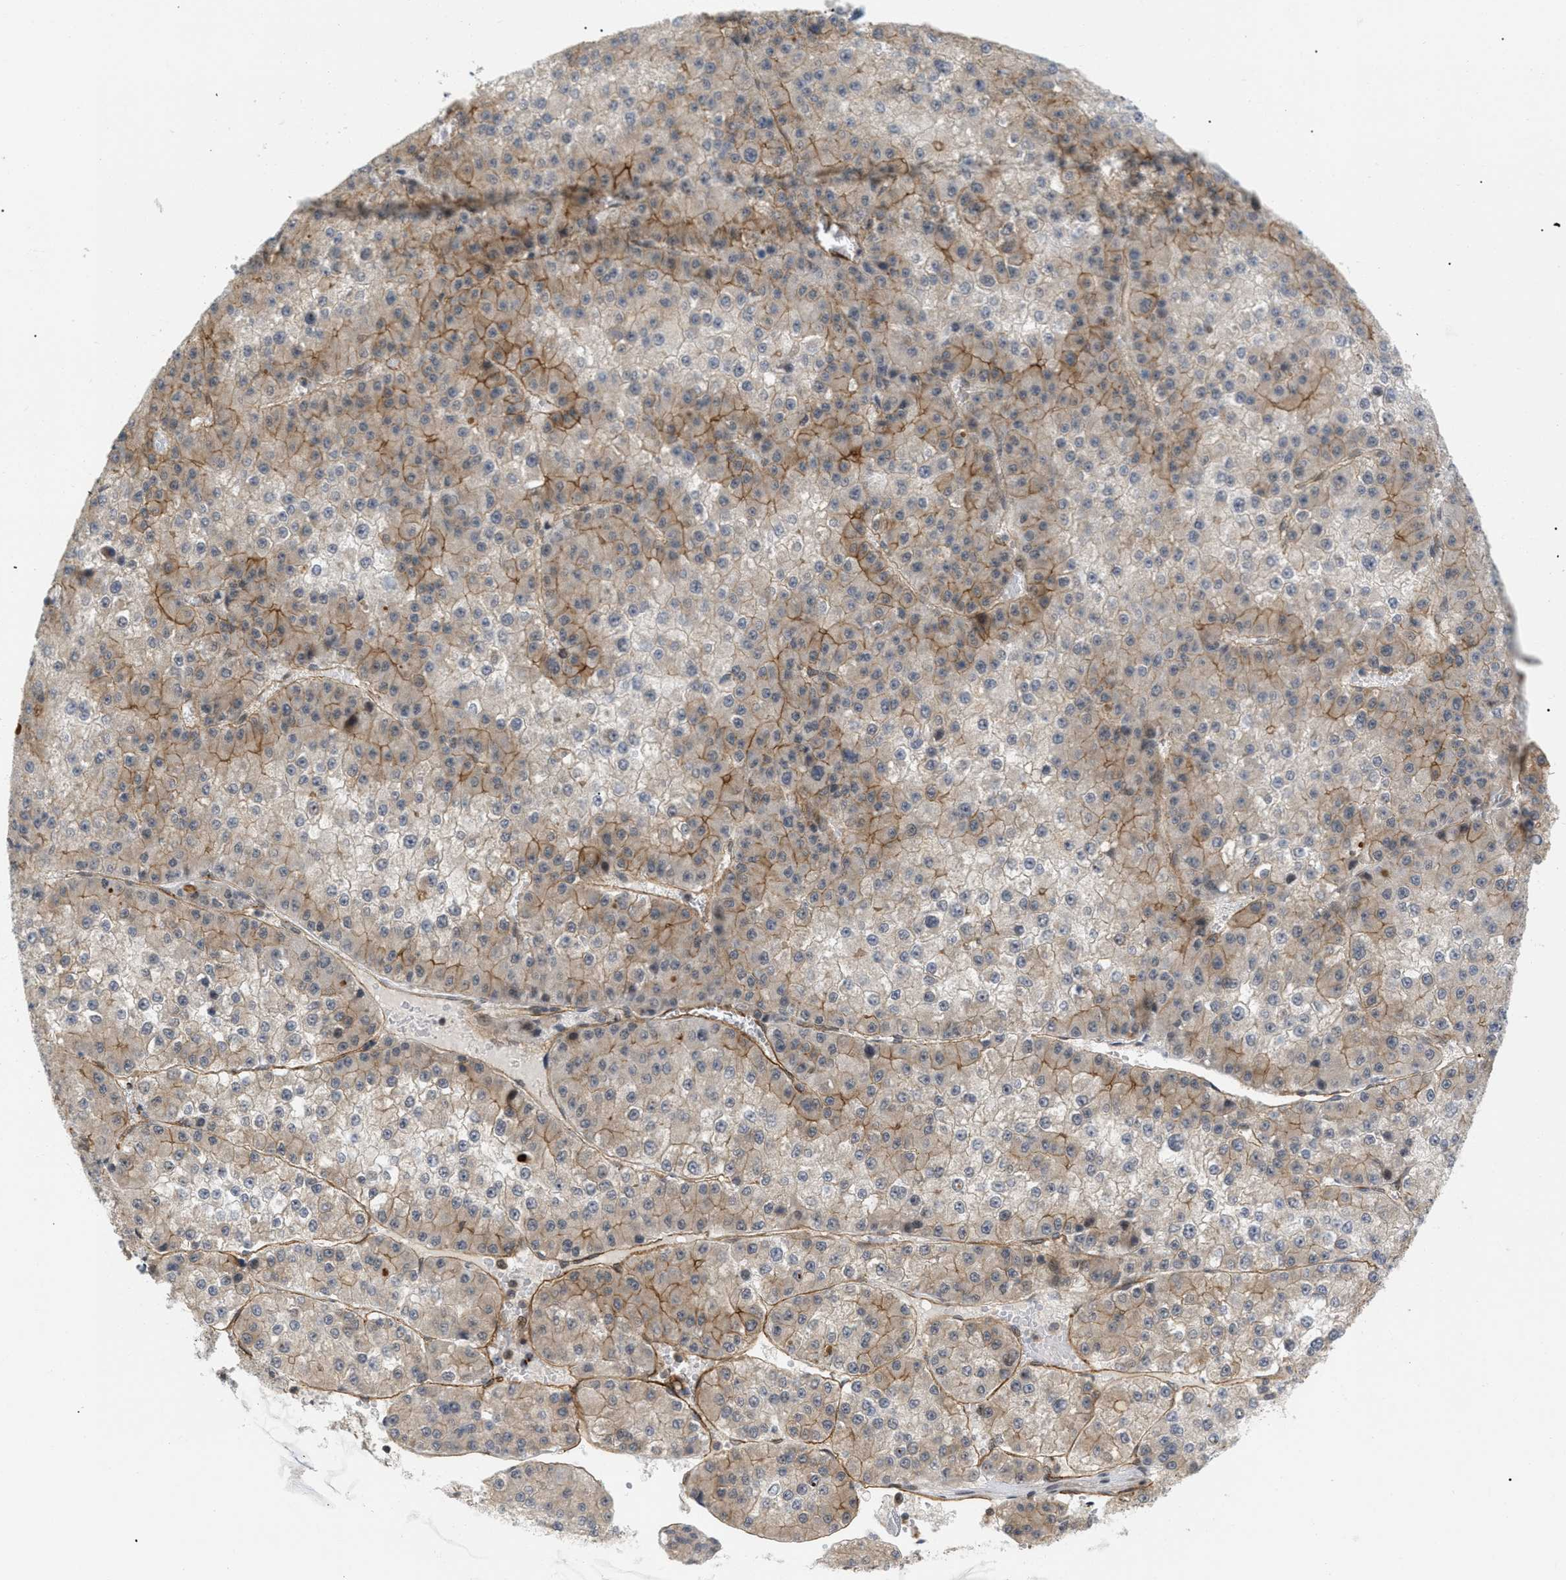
{"staining": {"intensity": "moderate", "quantity": "25%-75%", "location": "cytoplasmic/membranous"}, "tissue": "liver cancer", "cell_type": "Tumor cells", "image_type": "cancer", "snomed": [{"axis": "morphology", "description": "Carcinoma, Hepatocellular, NOS"}, {"axis": "topography", "description": "Liver"}], "caption": "The immunohistochemical stain shows moderate cytoplasmic/membranous staining in tumor cells of liver cancer (hepatocellular carcinoma) tissue.", "gene": "PALMD", "patient": {"sex": "female", "age": 73}}